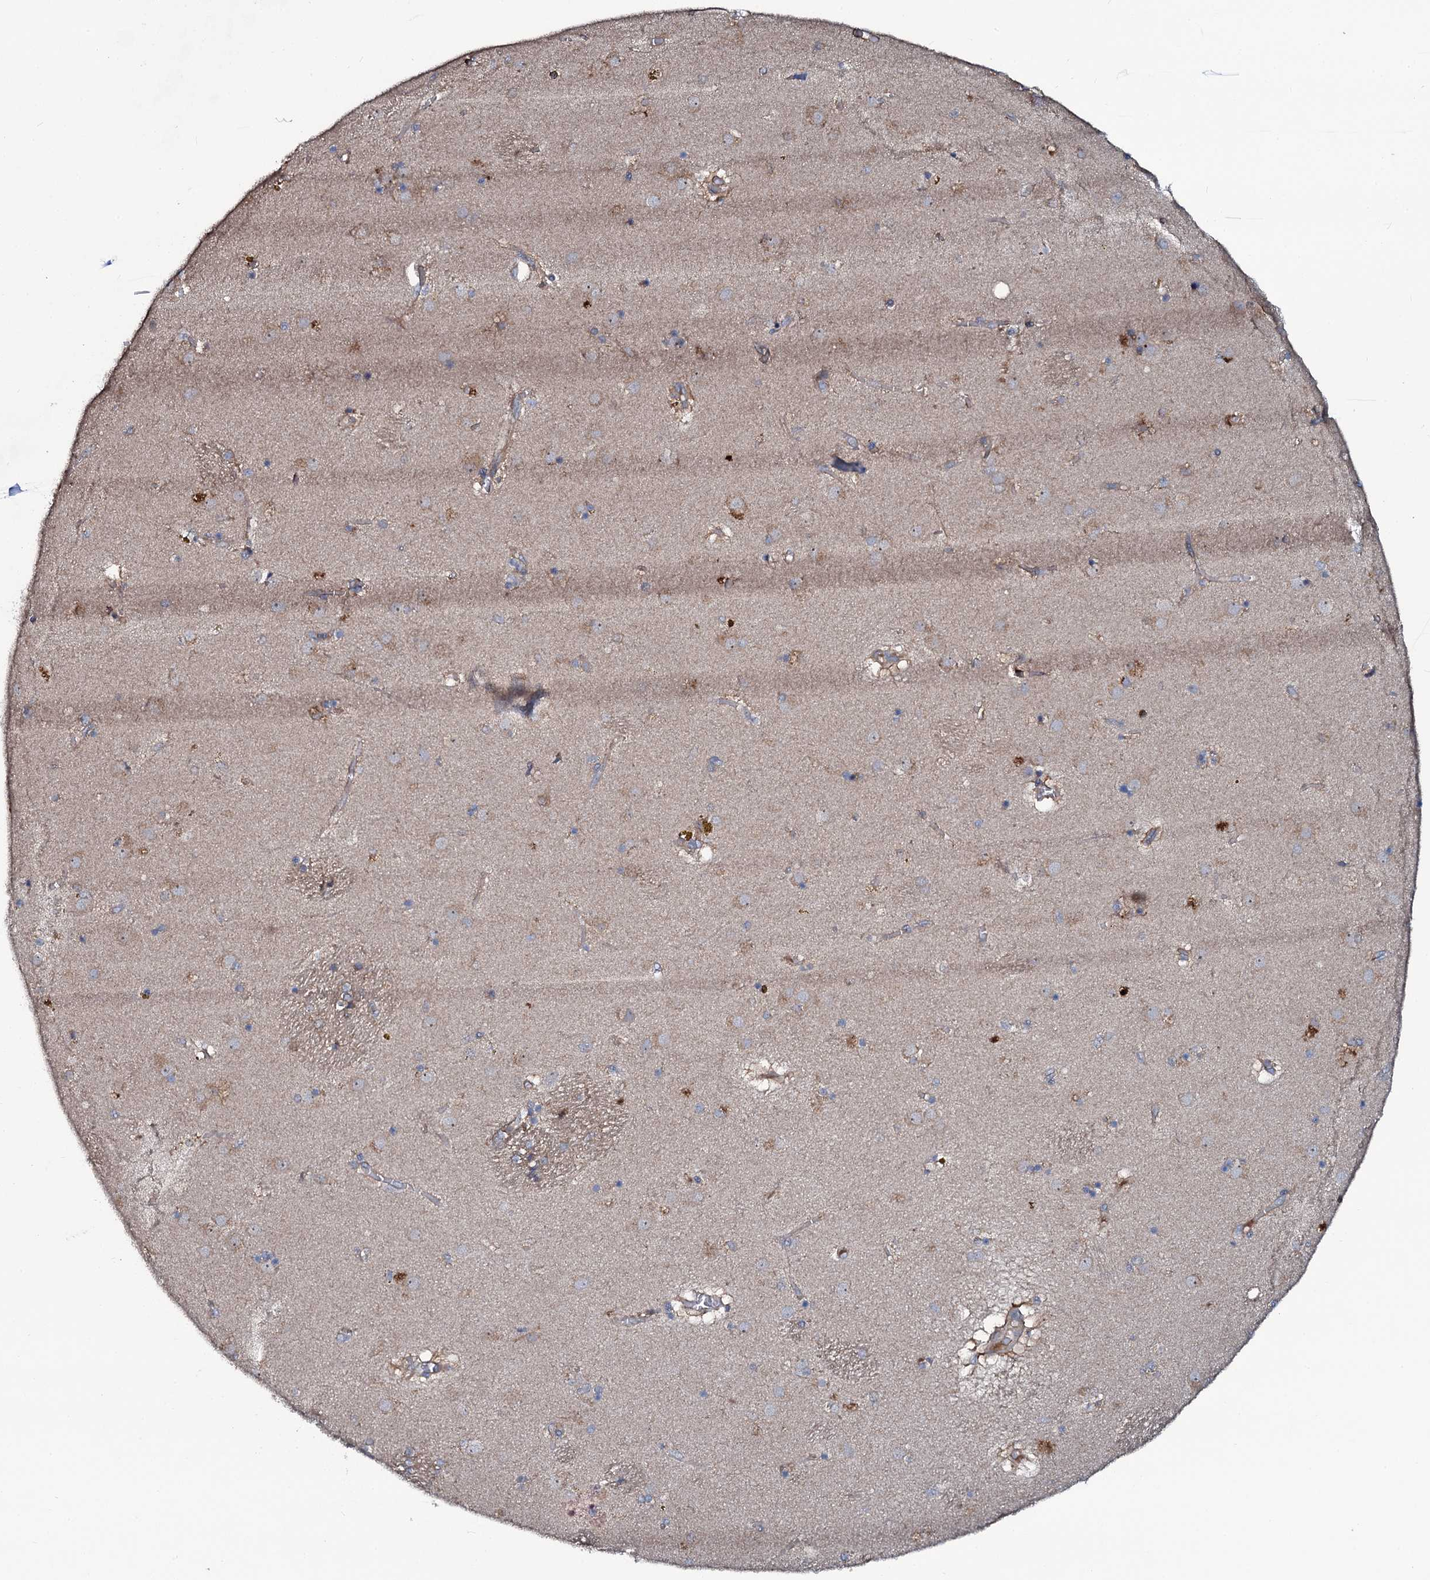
{"staining": {"intensity": "weak", "quantity": "<25%", "location": "cytoplasmic/membranous"}, "tissue": "caudate", "cell_type": "Glial cells", "image_type": "normal", "snomed": [{"axis": "morphology", "description": "Normal tissue, NOS"}, {"axis": "topography", "description": "Lateral ventricle wall"}], "caption": "Immunohistochemical staining of normal human caudate displays no significant staining in glial cells.", "gene": "USPL1", "patient": {"sex": "male", "age": 70}}